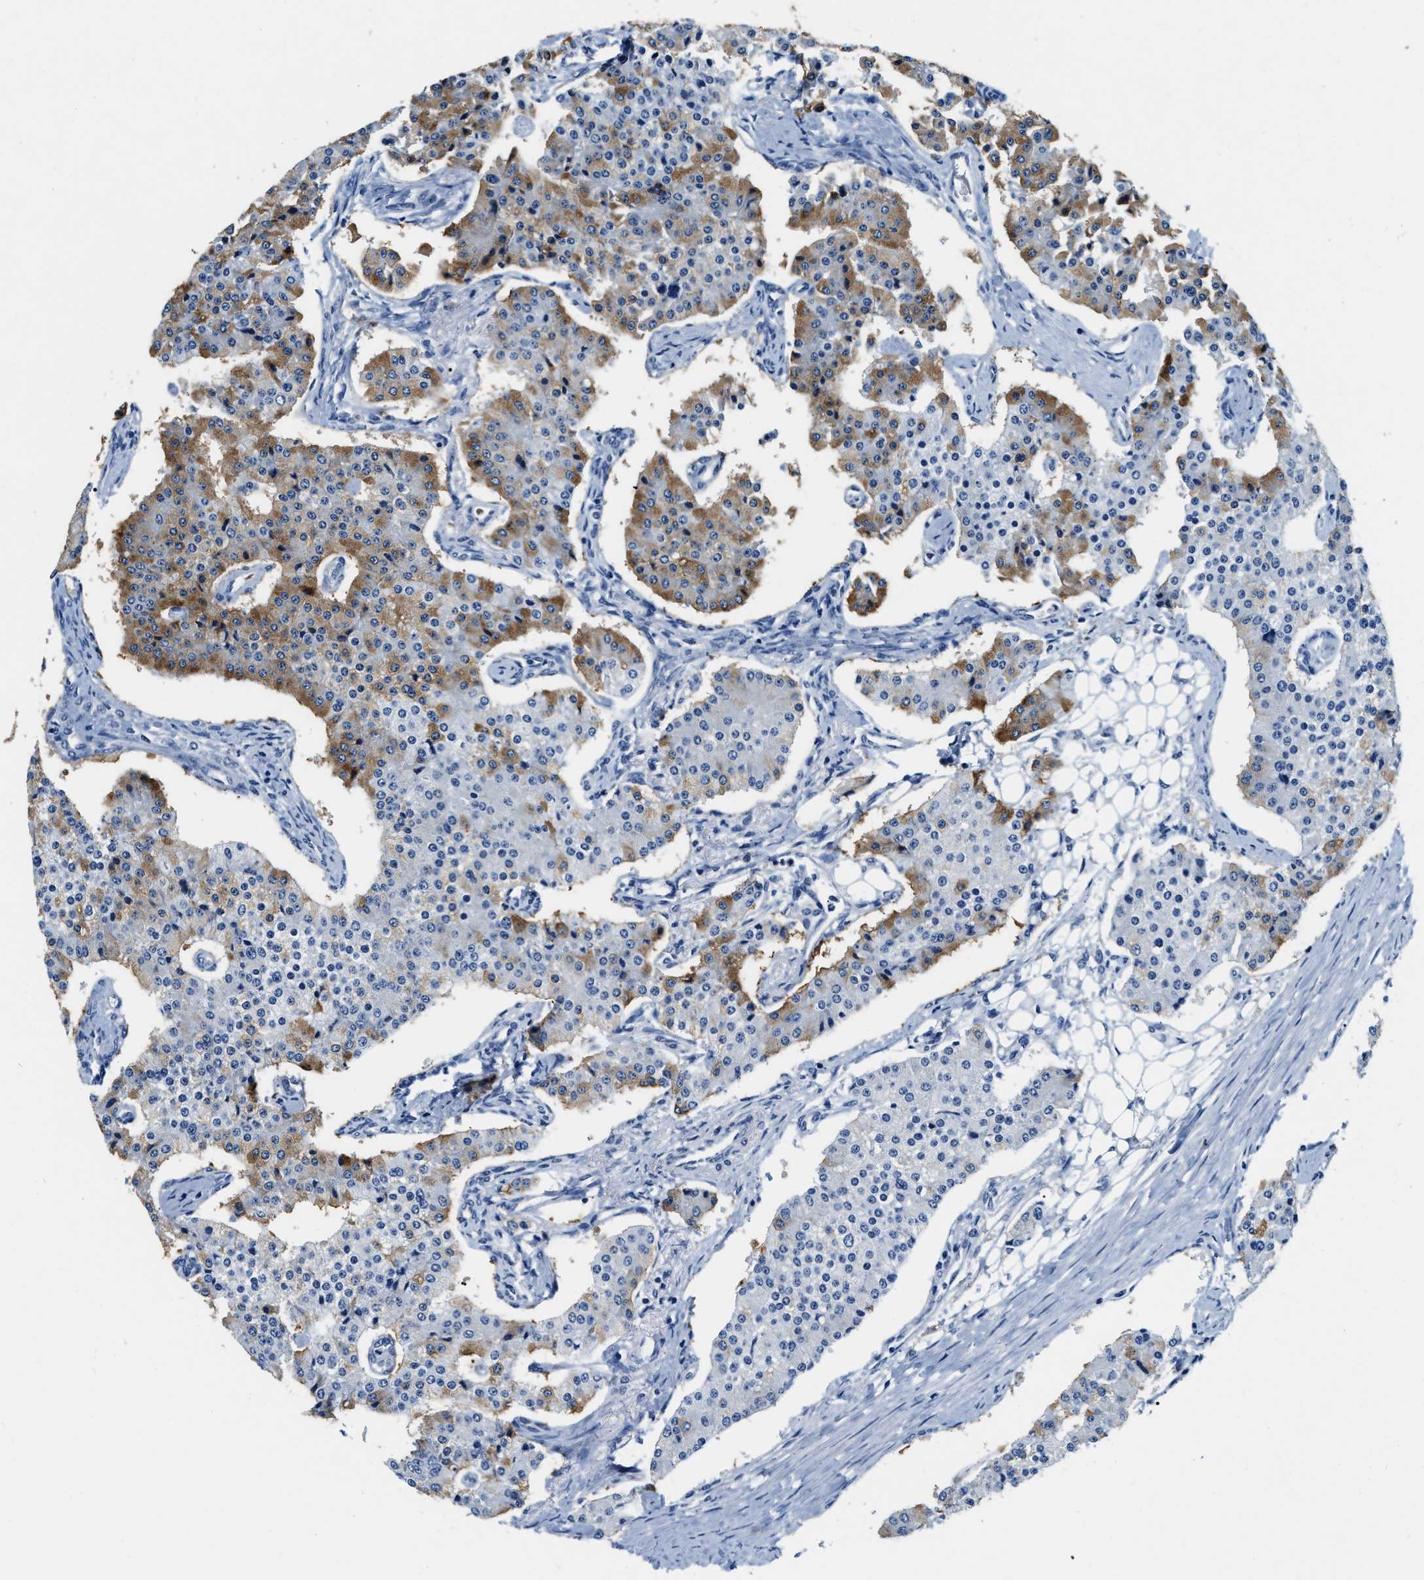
{"staining": {"intensity": "moderate", "quantity": "25%-75%", "location": "cytoplasmic/membranous"}, "tissue": "carcinoid", "cell_type": "Tumor cells", "image_type": "cancer", "snomed": [{"axis": "morphology", "description": "Carcinoid, malignant, NOS"}, {"axis": "topography", "description": "Colon"}], "caption": "Carcinoid (malignant) stained with a protein marker displays moderate staining in tumor cells.", "gene": "EIF2AK2", "patient": {"sex": "female", "age": 52}}